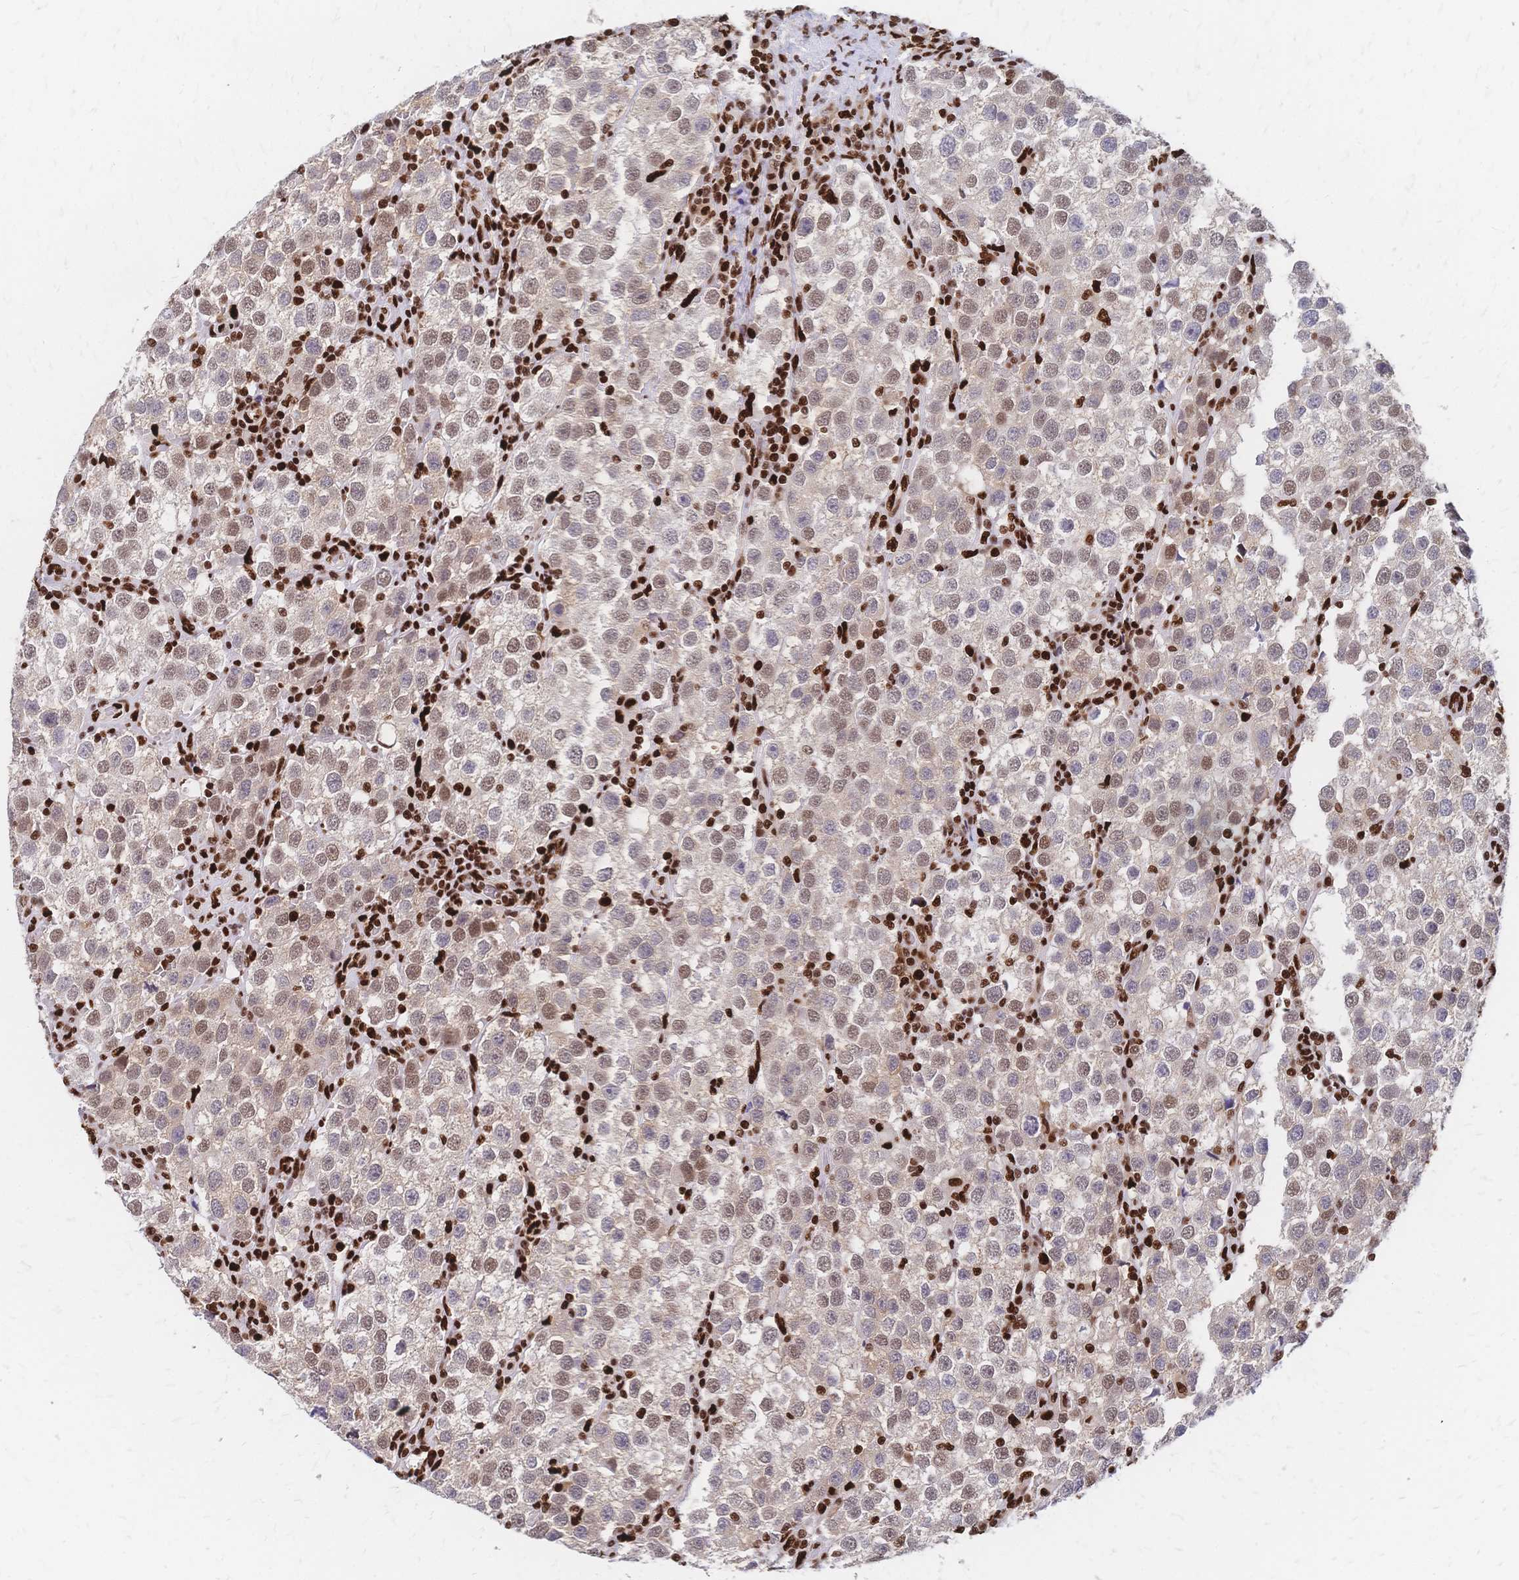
{"staining": {"intensity": "moderate", "quantity": "25%-75%", "location": "nuclear"}, "tissue": "testis cancer", "cell_type": "Tumor cells", "image_type": "cancer", "snomed": [{"axis": "morphology", "description": "Seminoma, NOS"}, {"axis": "topography", "description": "Testis"}], "caption": "Immunohistochemical staining of seminoma (testis) shows moderate nuclear protein positivity in approximately 25%-75% of tumor cells.", "gene": "HDGF", "patient": {"sex": "male", "age": 37}}